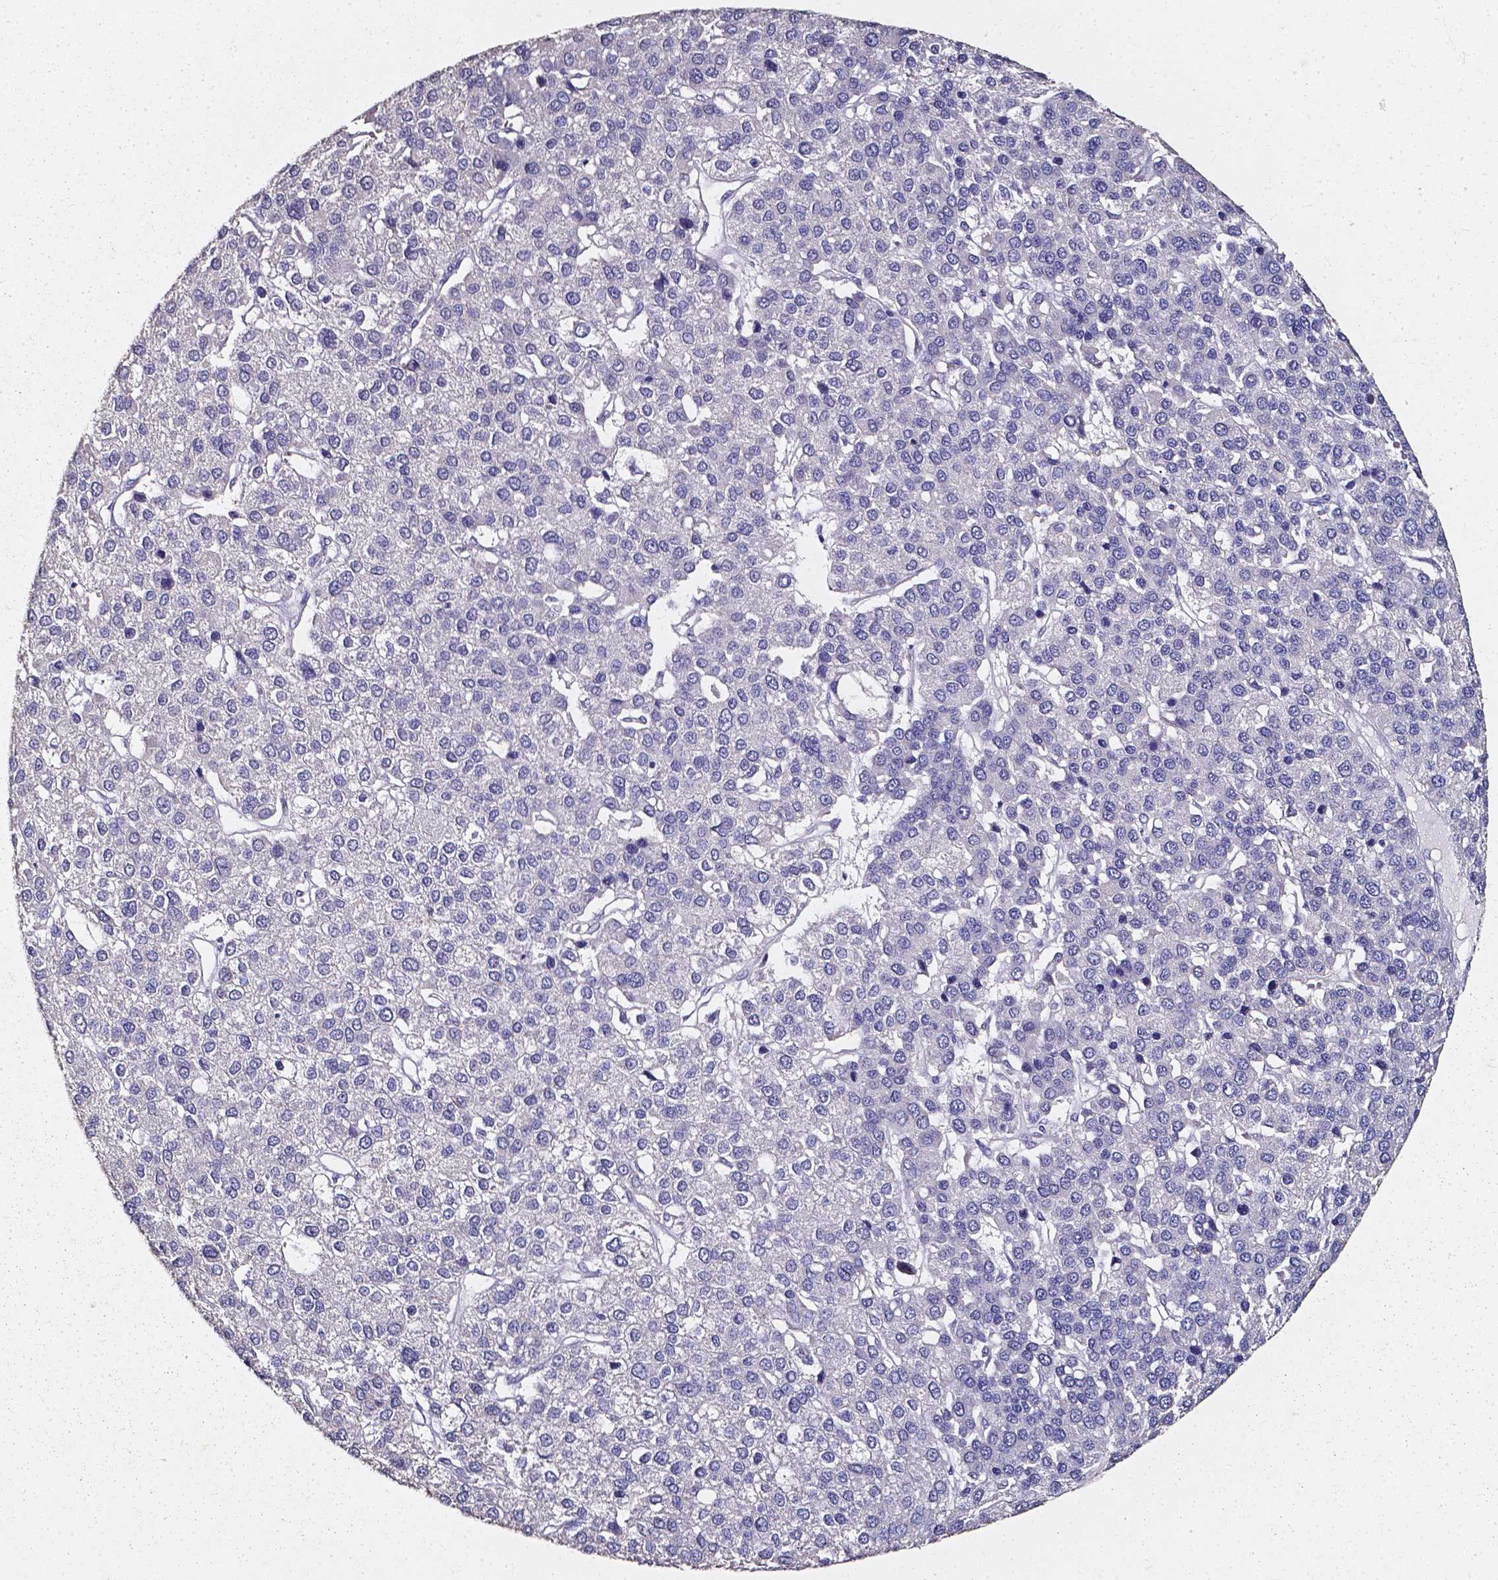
{"staining": {"intensity": "moderate", "quantity": "25%-75%", "location": "cytoplasmic/membranous,nuclear"}, "tissue": "liver cancer", "cell_type": "Tumor cells", "image_type": "cancer", "snomed": [{"axis": "morphology", "description": "Carcinoma, Hepatocellular, NOS"}, {"axis": "topography", "description": "Liver"}], "caption": "Immunohistochemical staining of liver hepatocellular carcinoma displays medium levels of moderate cytoplasmic/membranous and nuclear protein positivity in about 25%-75% of tumor cells. Immunohistochemistry stains the protein in brown and the nuclei are stained blue.", "gene": "AKR1B10", "patient": {"sex": "female", "age": 41}}